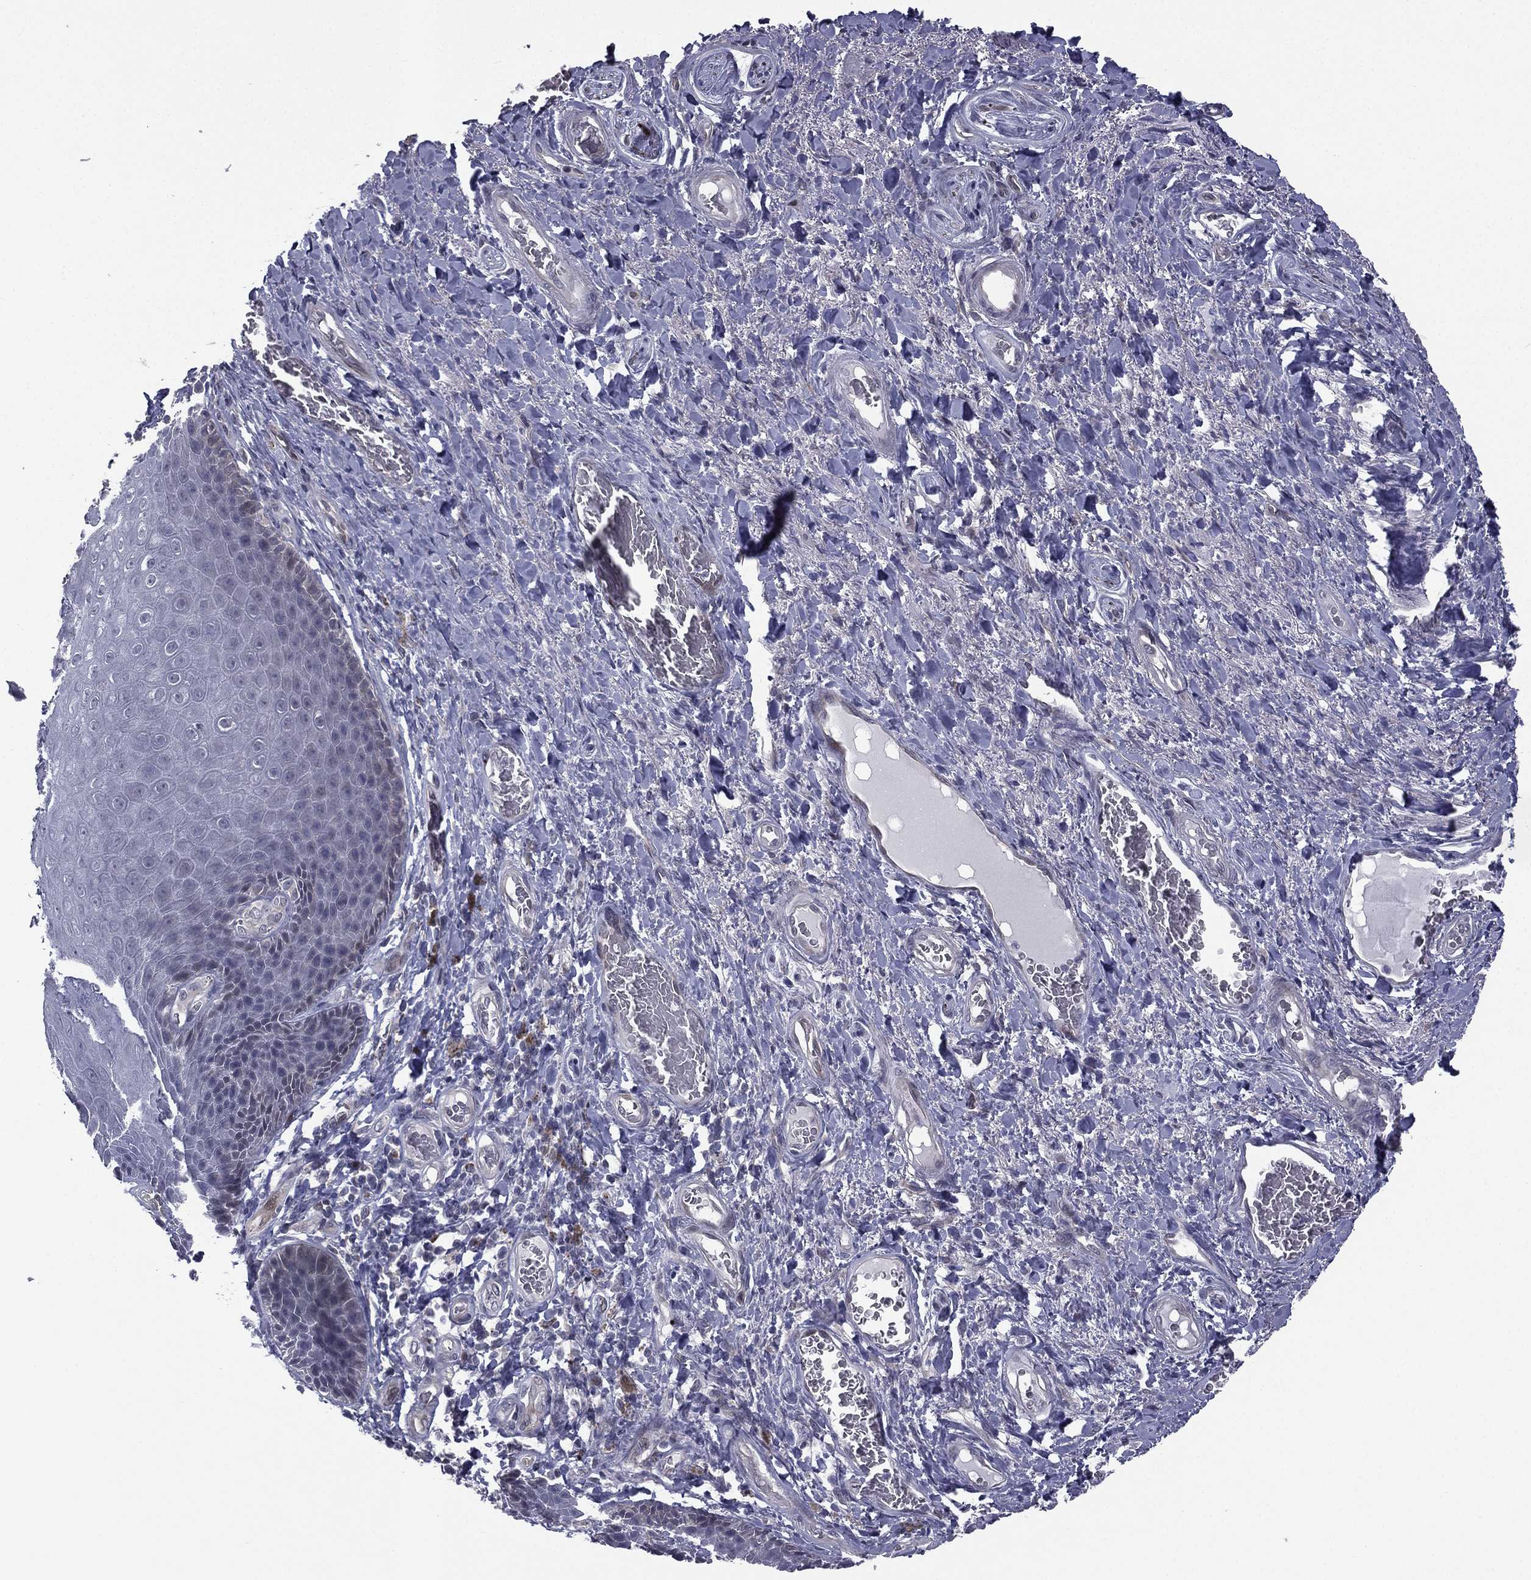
{"staining": {"intensity": "negative", "quantity": "none", "location": "none"}, "tissue": "skin", "cell_type": "Epidermal cells", "image_type": "normal", "snomed": [{"axis": "morphology", "description": "Normal tissue, NOS"}, {"axis": "topography", "description": "Skeletal muscle"}, {"axis": "topography", "description": "Anal"}, {"axis": "topography", "description": "Peripheral nerve tissue"}], "caption": "Normal skin was stained to show a protein in brown. There is no significant staining in epidermal cells. (Immunohistochemistry, brightfield microscopy, high magnification).", "gene": "ACTRT2", "patient": {"sex": "male", "age": 53}}